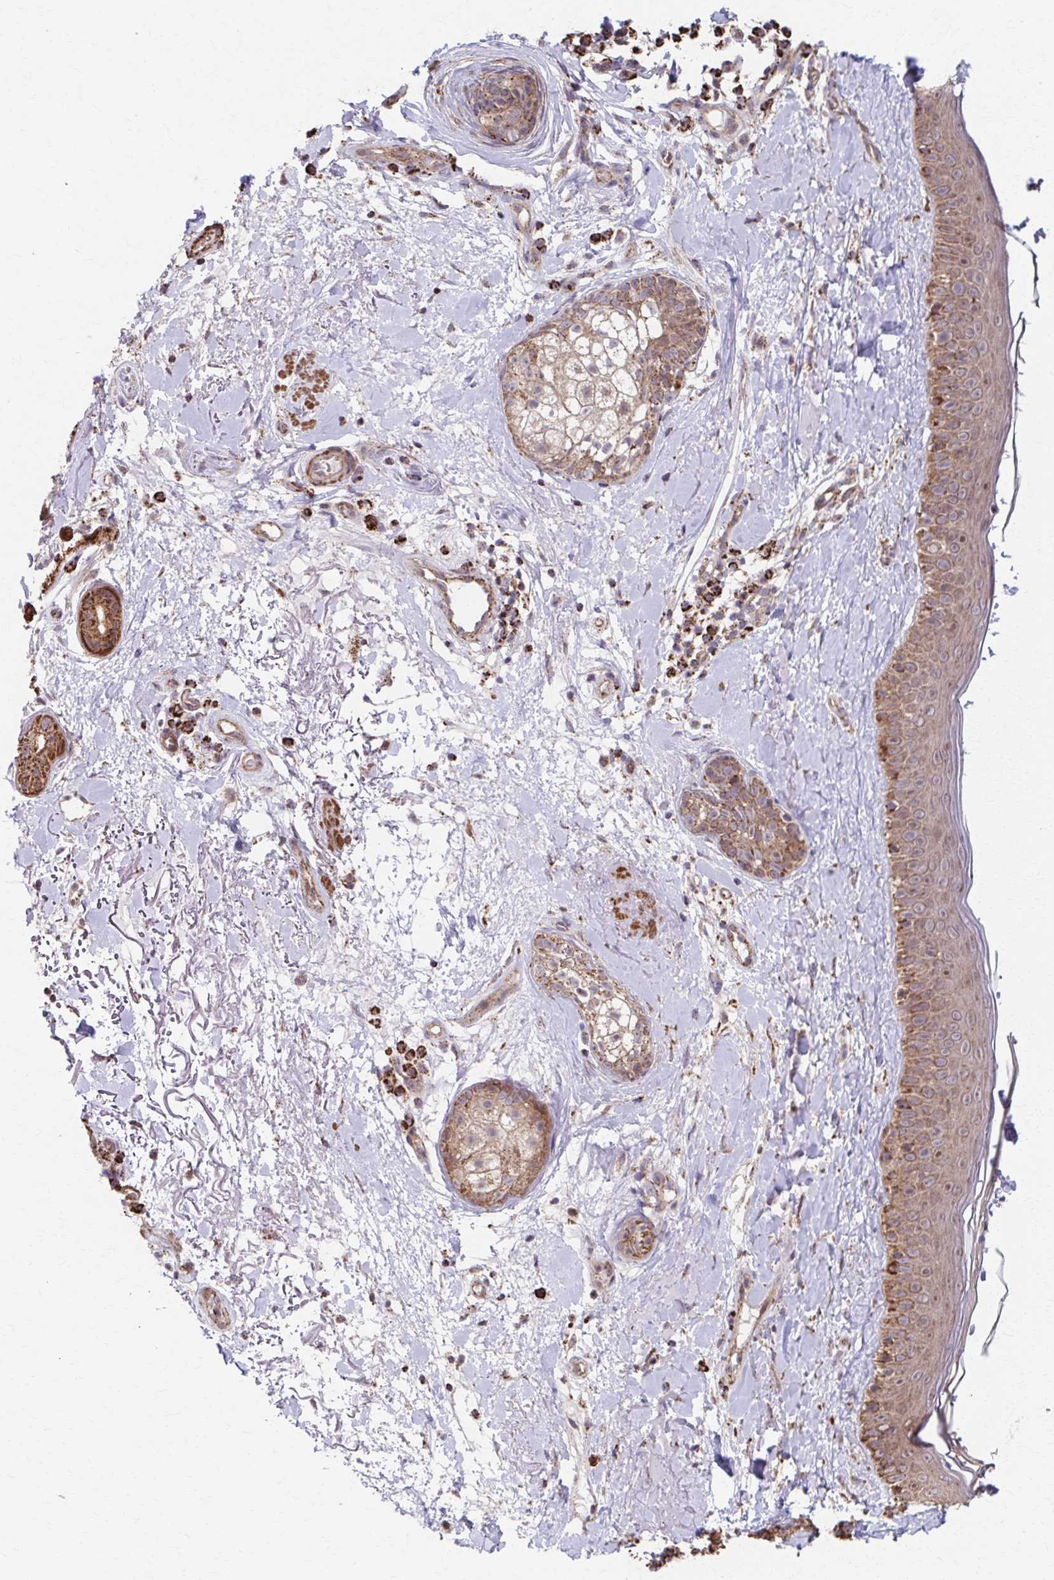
{"staining": {"intensity": "weak", "quantity": ">75%", "location": "cytoplasmic/membranous"}, "tissue": "skin", "cell_type": "Fibroblasts", "image_type": "normal", "snomed": [{"axis": "morphology", "description": "Normal tissue, NOS"}, {"axis": "topography", "description": "Skin"}], "caption": "Benign skin was stained to show a protein in brown. There is low levels of weak cytoplasmic/membranous expression in about >75% of fibroblasts. (DAB (3,3'-diaminobenzidine) IHC, brown staining for protein, blue staining for nuclei).", "gene": "KLHL34", "patient": {"sex": "male", "age": 73}}